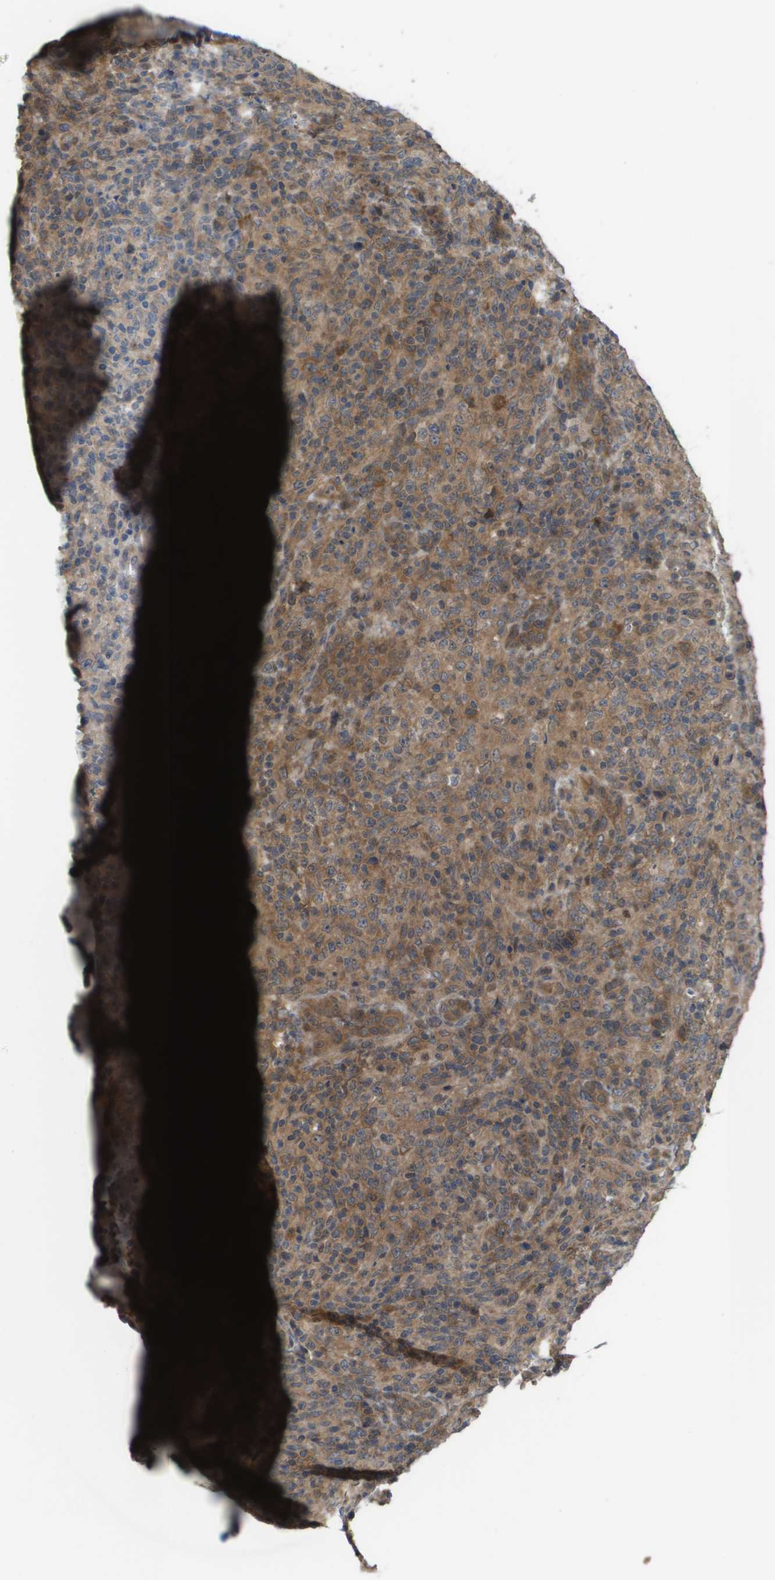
{"staining": {"intensity": "moderate", "quantity": ">75%", "location": "cytoplasmic/membranous"}, "tissue": "lymphoma", "cell_type": "Tumor cells", "image_type": "cancer", "snomed": [{"axis": "morphology", "description": "Malignant lymphoma, non-Hodgkin's type, High grade"}, {"axis": "topography", "description": "Lymph node"}], "caption": "The immunohistochemical stain labels moderate cytoplasmic/membranous expression in tumor cells of lymphoma tissue.", "gene": "CTPS2", "patient": {"sex": "female", "age": 76}}